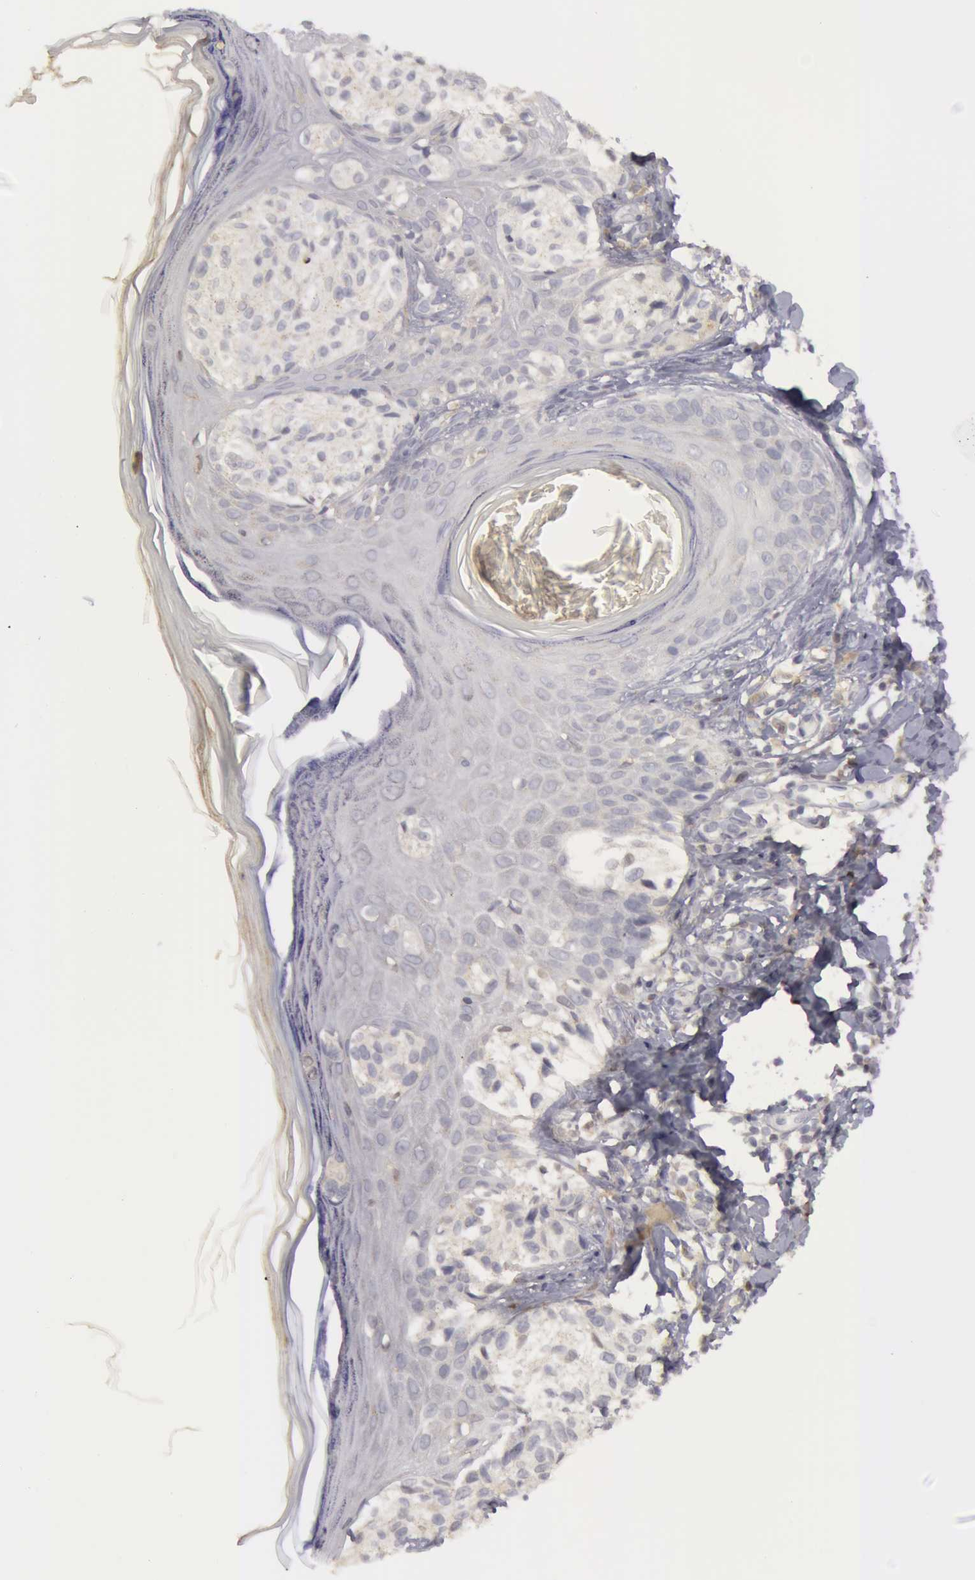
{"staining": {"intensity": "negative", "quantity": "none", "location": "none"}, "tissue": "melanoma", "cell_type": "Tumor cells", "image_type": "cancer", "snomed": [{"axis": "morphology", "description": "Malignant melanoma, NOS"}, {"axis": "topography", "description": "Skin"}], "caption": "Tumor cells are negative for protein expression in human malignant melanoma.", "gene": "CAT", "patient": {"sex": "male", "age": 57}}